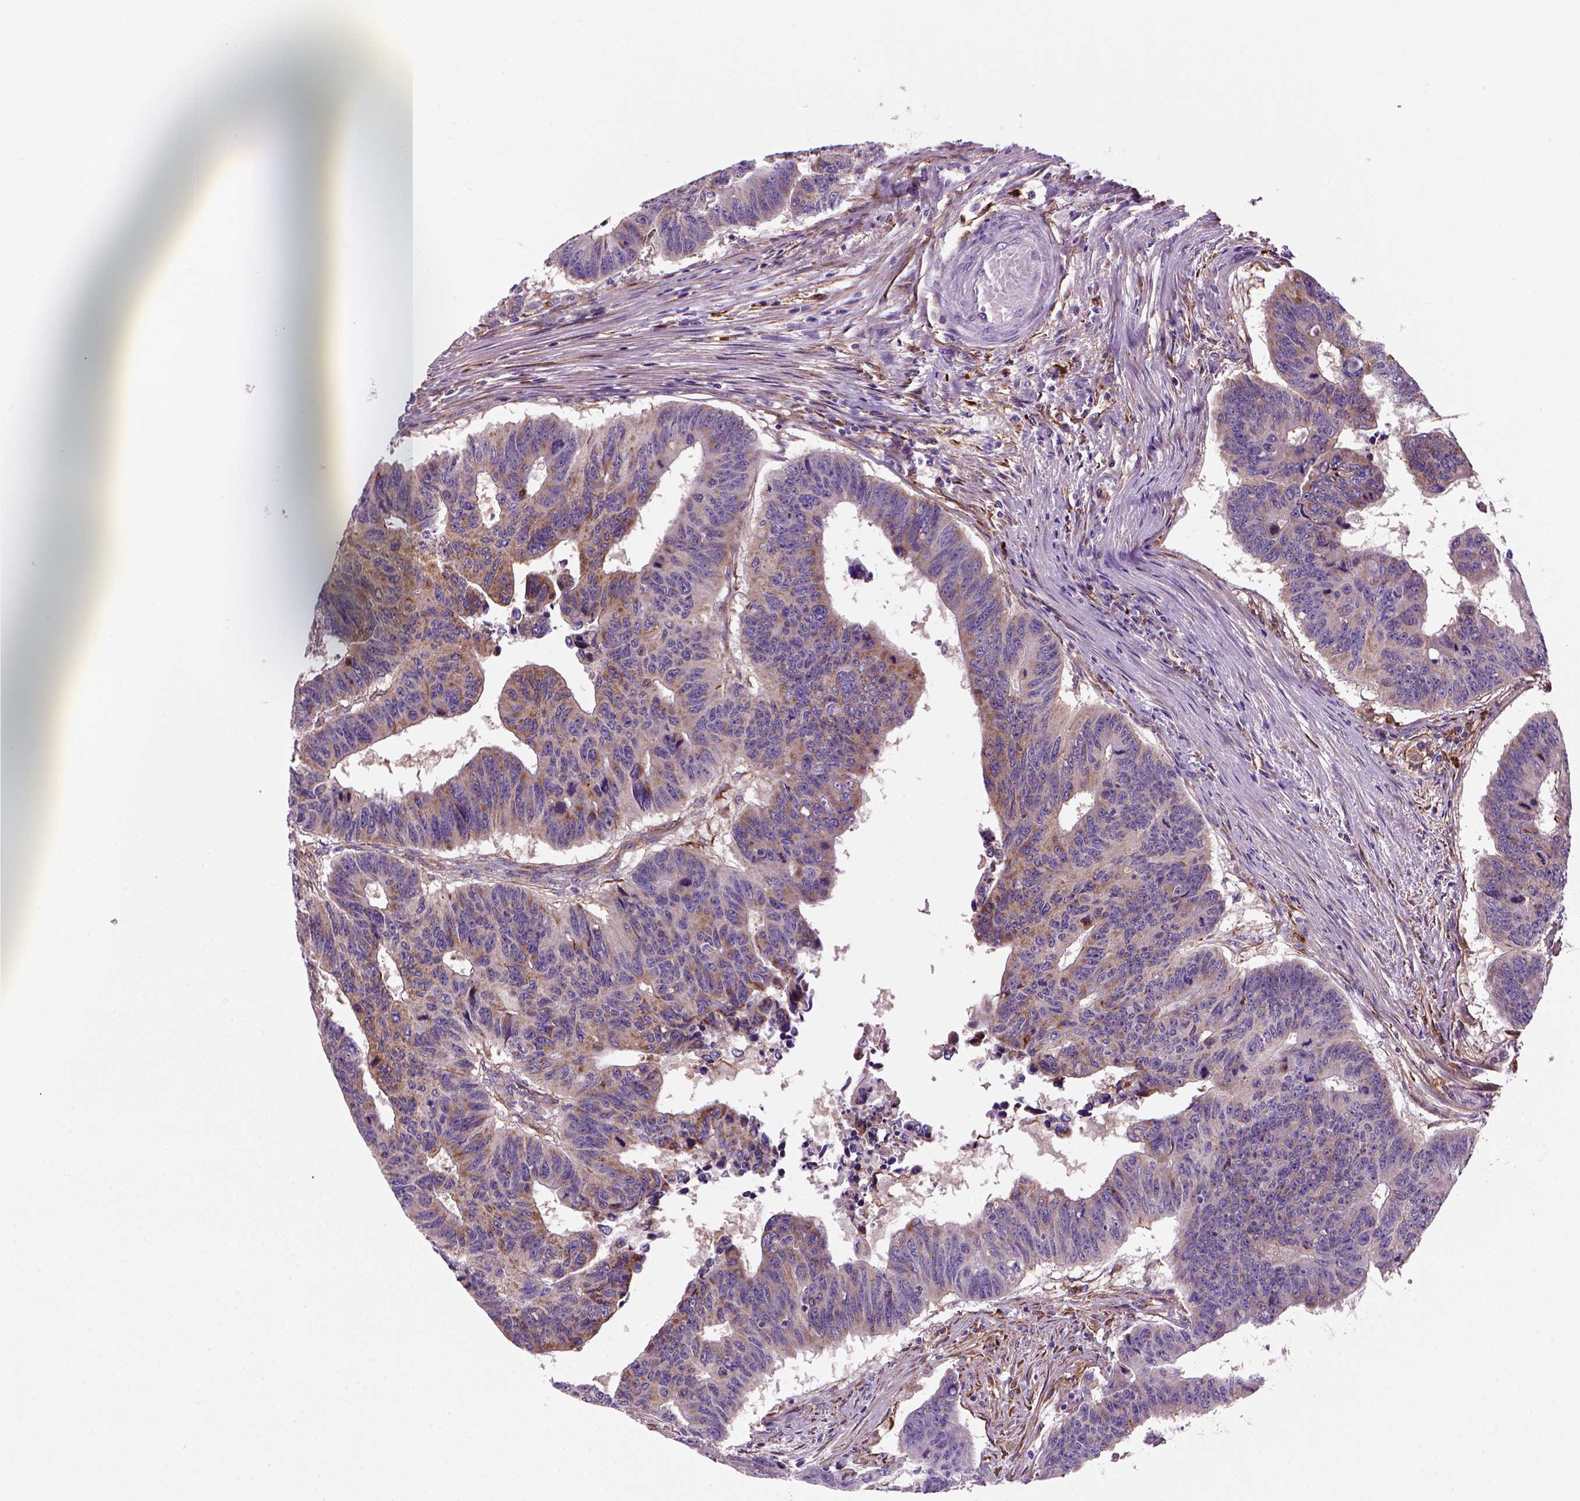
{"staining": {"intensity": "moderate", "quantity": "<25%", "location": "cytoplasmic/membranous"}, "tissue": "colorectal cancer", "cell_type": "Tumor cells", "image_type": "cancer", "snomed": [{"axis": "morphology", "description": "Adenocarcinoma, NOS"}, {"axis": "topography", "description": "Rectum"}], "caption": "Human colorectal adenocarcinoma stained for a protein (brown) shows moderate cytoplasmic/membranous positive expression in approximately <25% of tumor cells.", "gene": "MARCKS", "patient": {"sex": "female", "age": 85}}